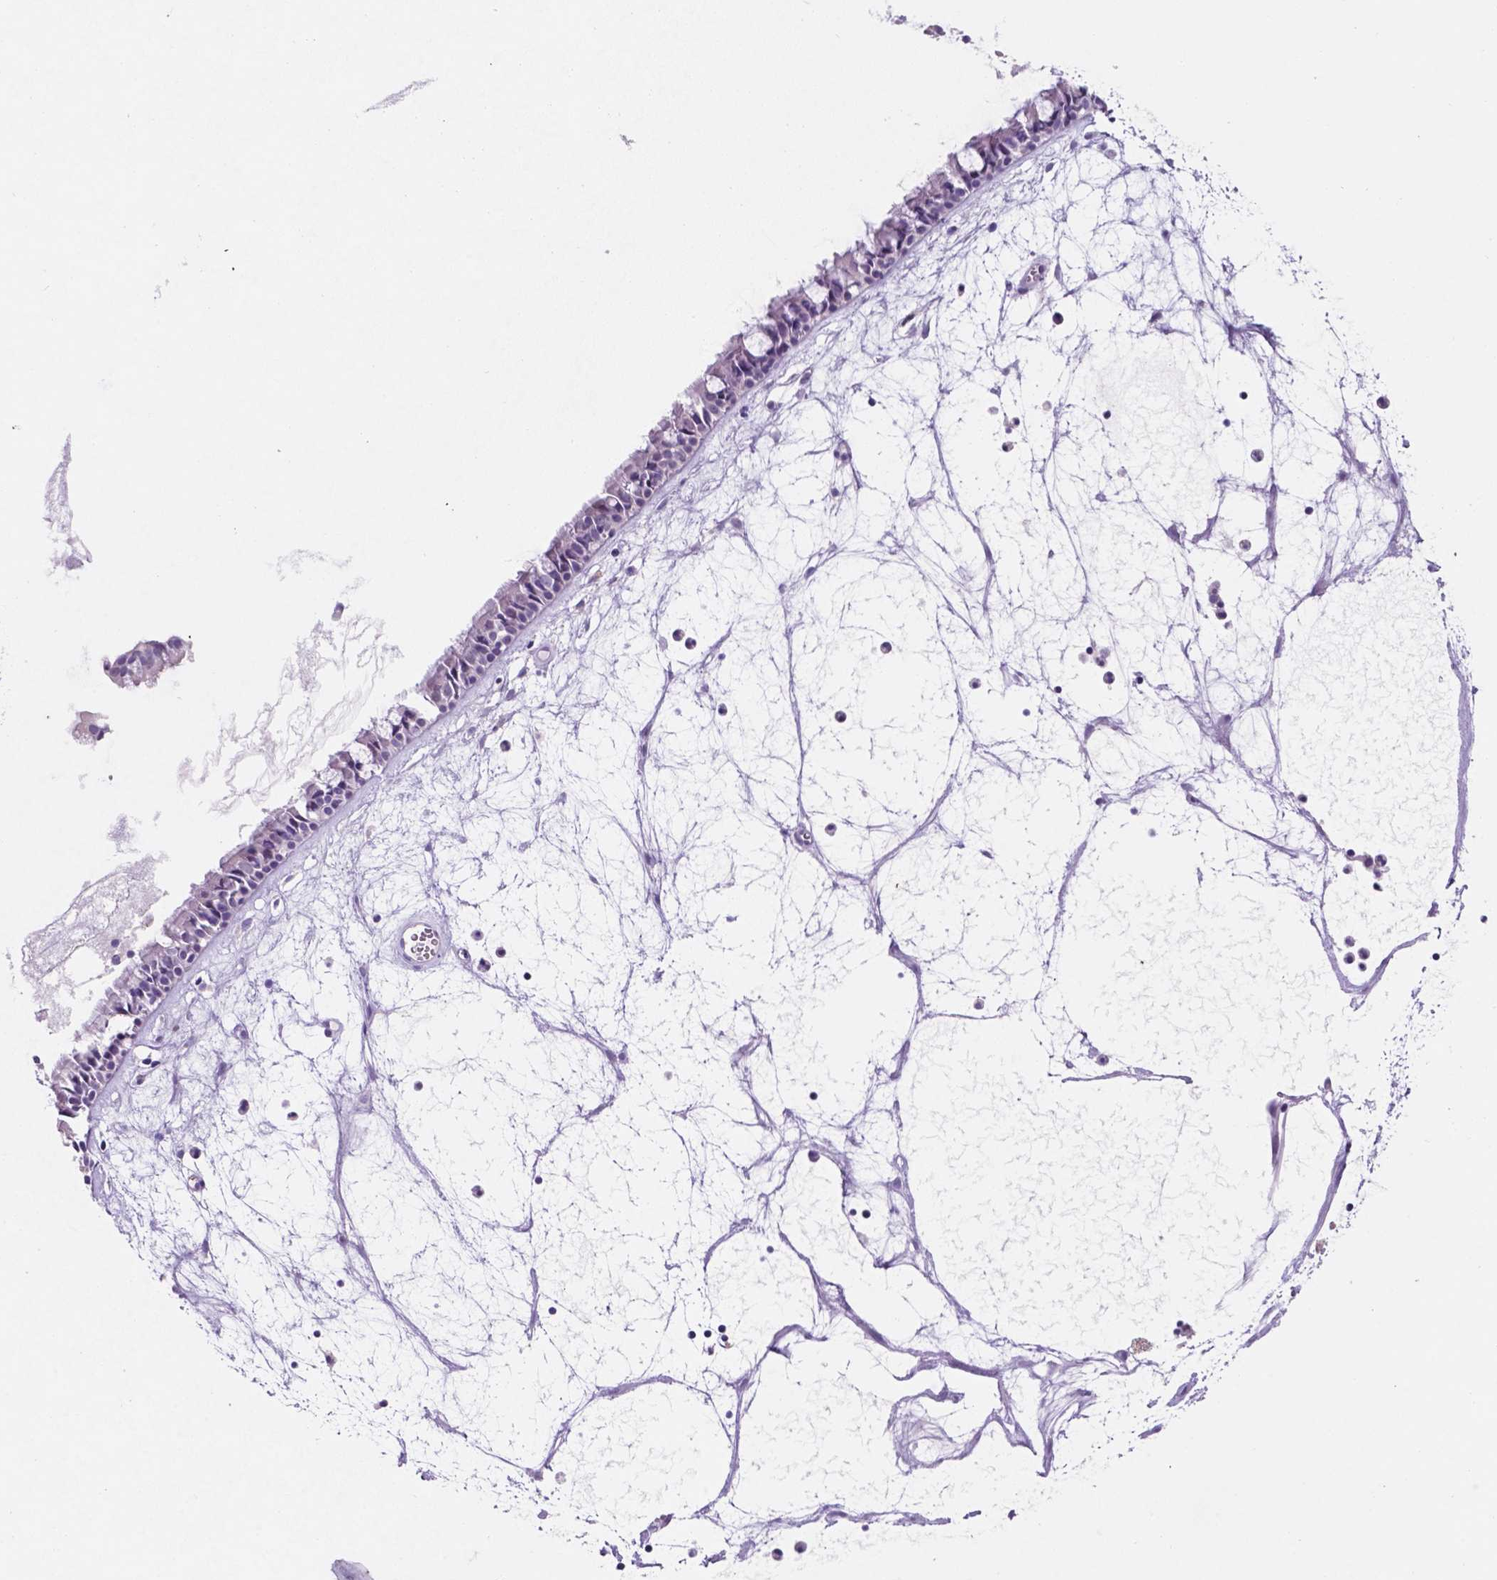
{"staining": {"intensity": "negative", "quantity": "none", "location": "none"}, "tissue": "nasopharynx", "cell_type": "Respiratory epithelial cells", "image_type": "normal", "snomed": [{"axis": "morphology", "description": "Normal tissue, NOS"}, {"axis": "topography", "description": "Nasopharynx"}], "caption": "This is a image of immunohistochemistry staining of unremarkable nasopharynx, which shows no positivity in respiratory epithelial cells. Nuclei are stained in blue.", "gene": "EBLN2", "patient": {"sex": "male", "age": 31}}